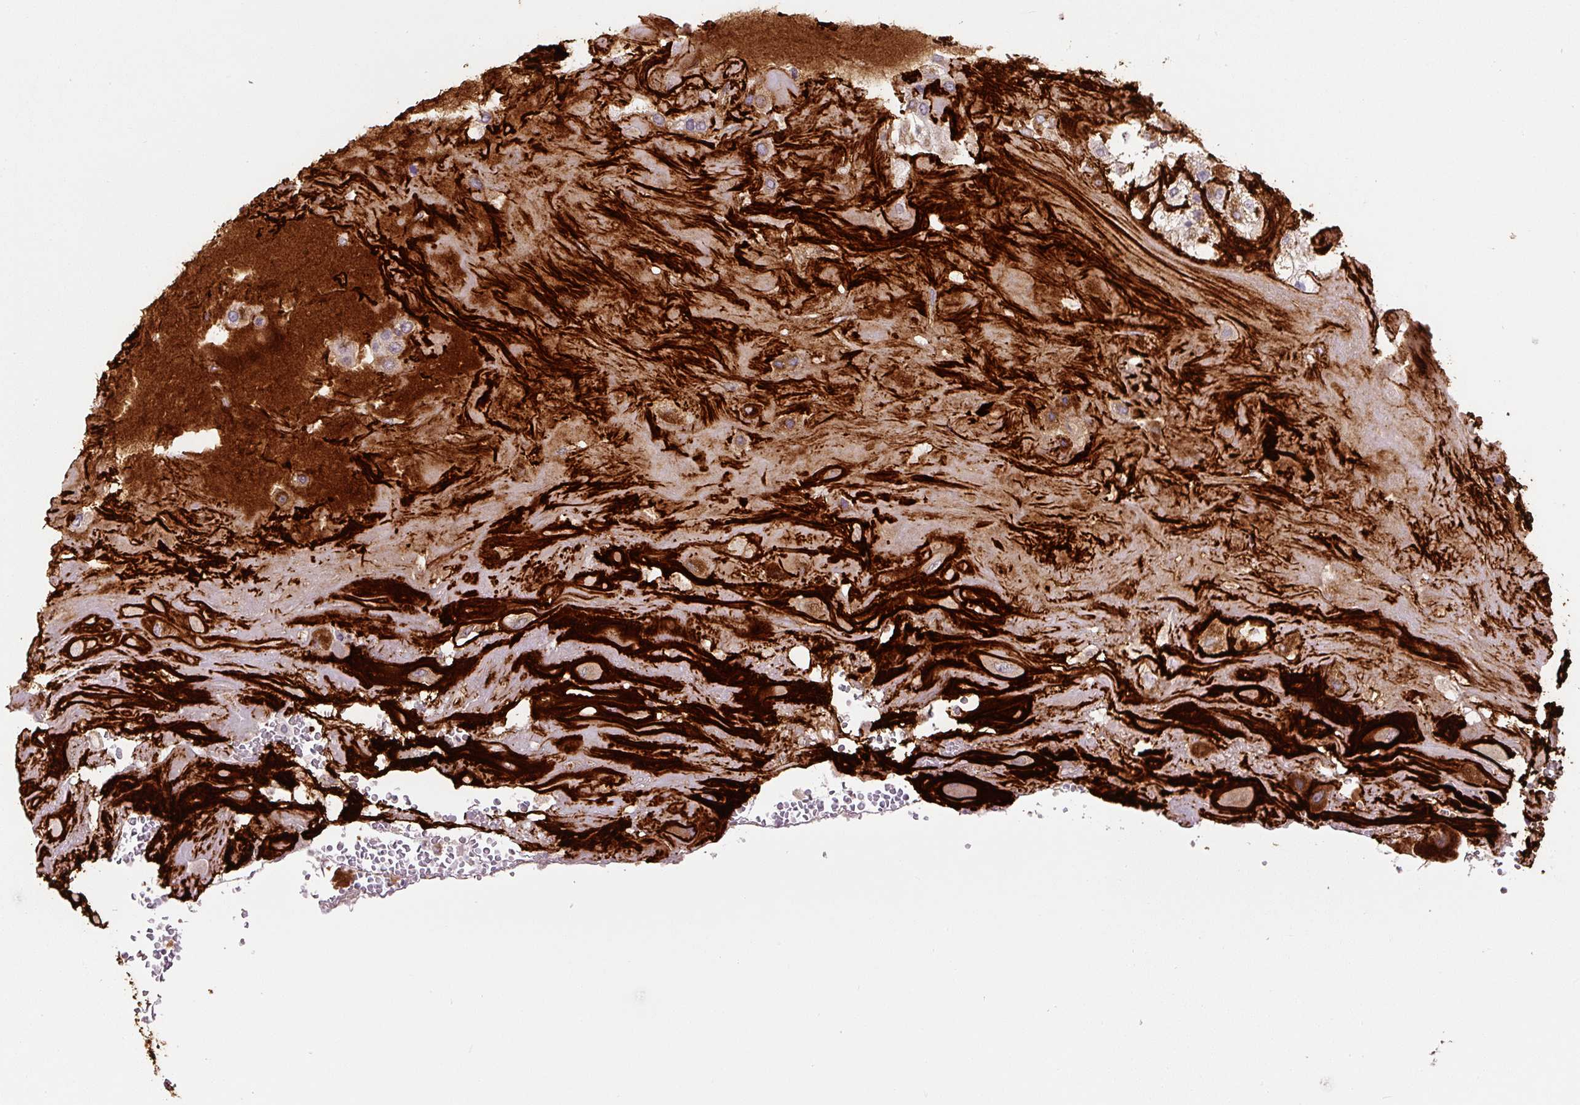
{"staining": {"intensity": "moderate", "quantity": "<25%", "location": "cytoplasmic/membranous"}, "tissue": "placenta", "cell_type": "Decidual cells", "image_type": "normal", "snomed": [{"axis": "morphology", "description": "Normal tissue, NOS"}, {"axis": "topography", "description": "Placenta"}], "caption": "The image shows immunohistochemical staining of unremarkable placenta. There is moderate cytoplasmic/membranous staining is present in about <25% of decidual cells.", "gene": "FBN1", "patient": {"sex": "female", "age": 32}}